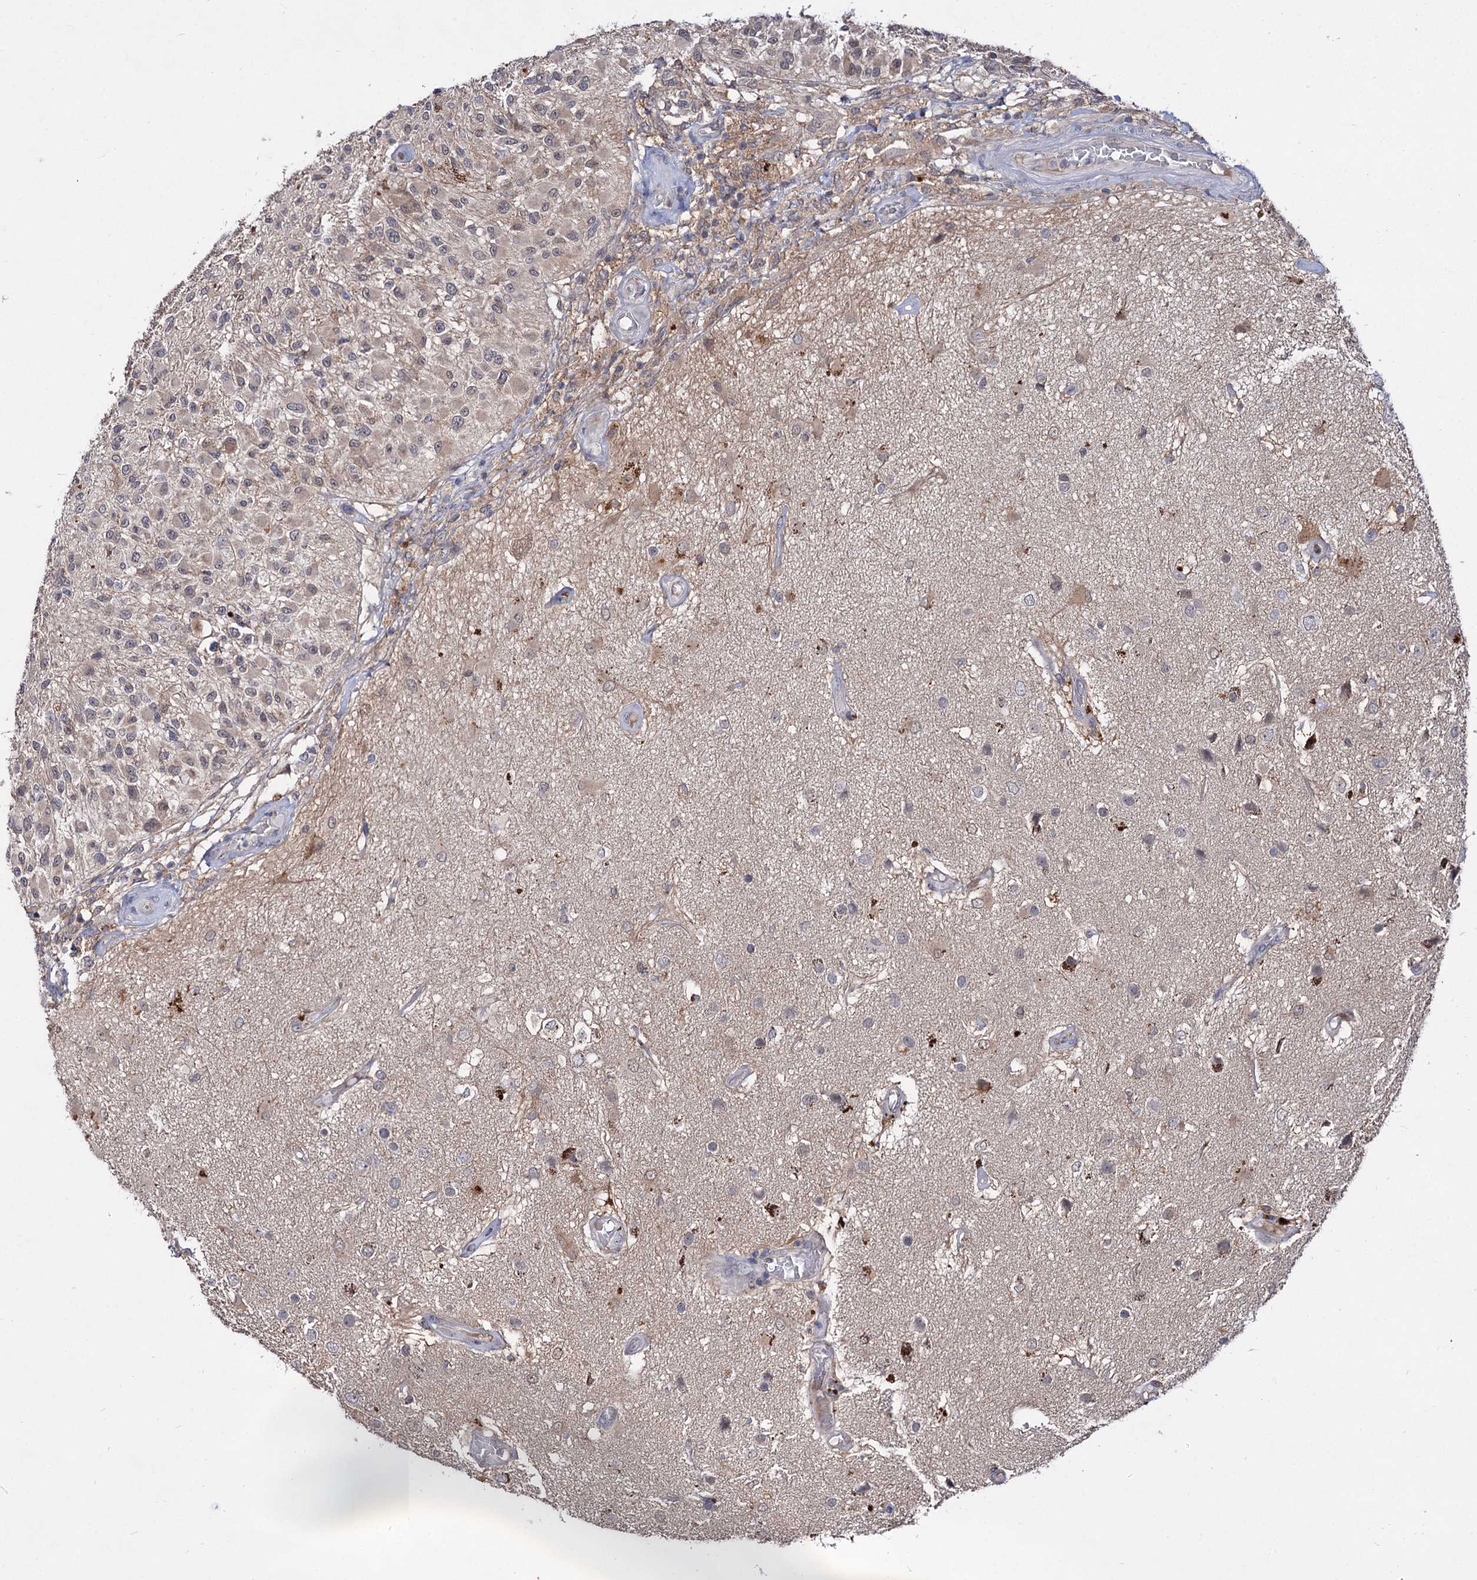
{"staining": {"intensity": "negative", "quantity": "none", "location": "none"}, "tissue": "glioma", "cell_type": "Tumor cells", "image_type": "cancer", "snomed": [{"axis": "morphology", "description": "Glioma, malignant, High grade"}, {"axis": "morphology", "description": "Glioblastoma, NOS"}, {"axis": "topography", "description": "Brain"}], "caption": "A high-resolution photomicrograph shows IHC staining of glioblastoma, which shows no significant positivity in tumor cells.", "gene": "ACTR6", "patient": {"sex": "male", "age": 60}}